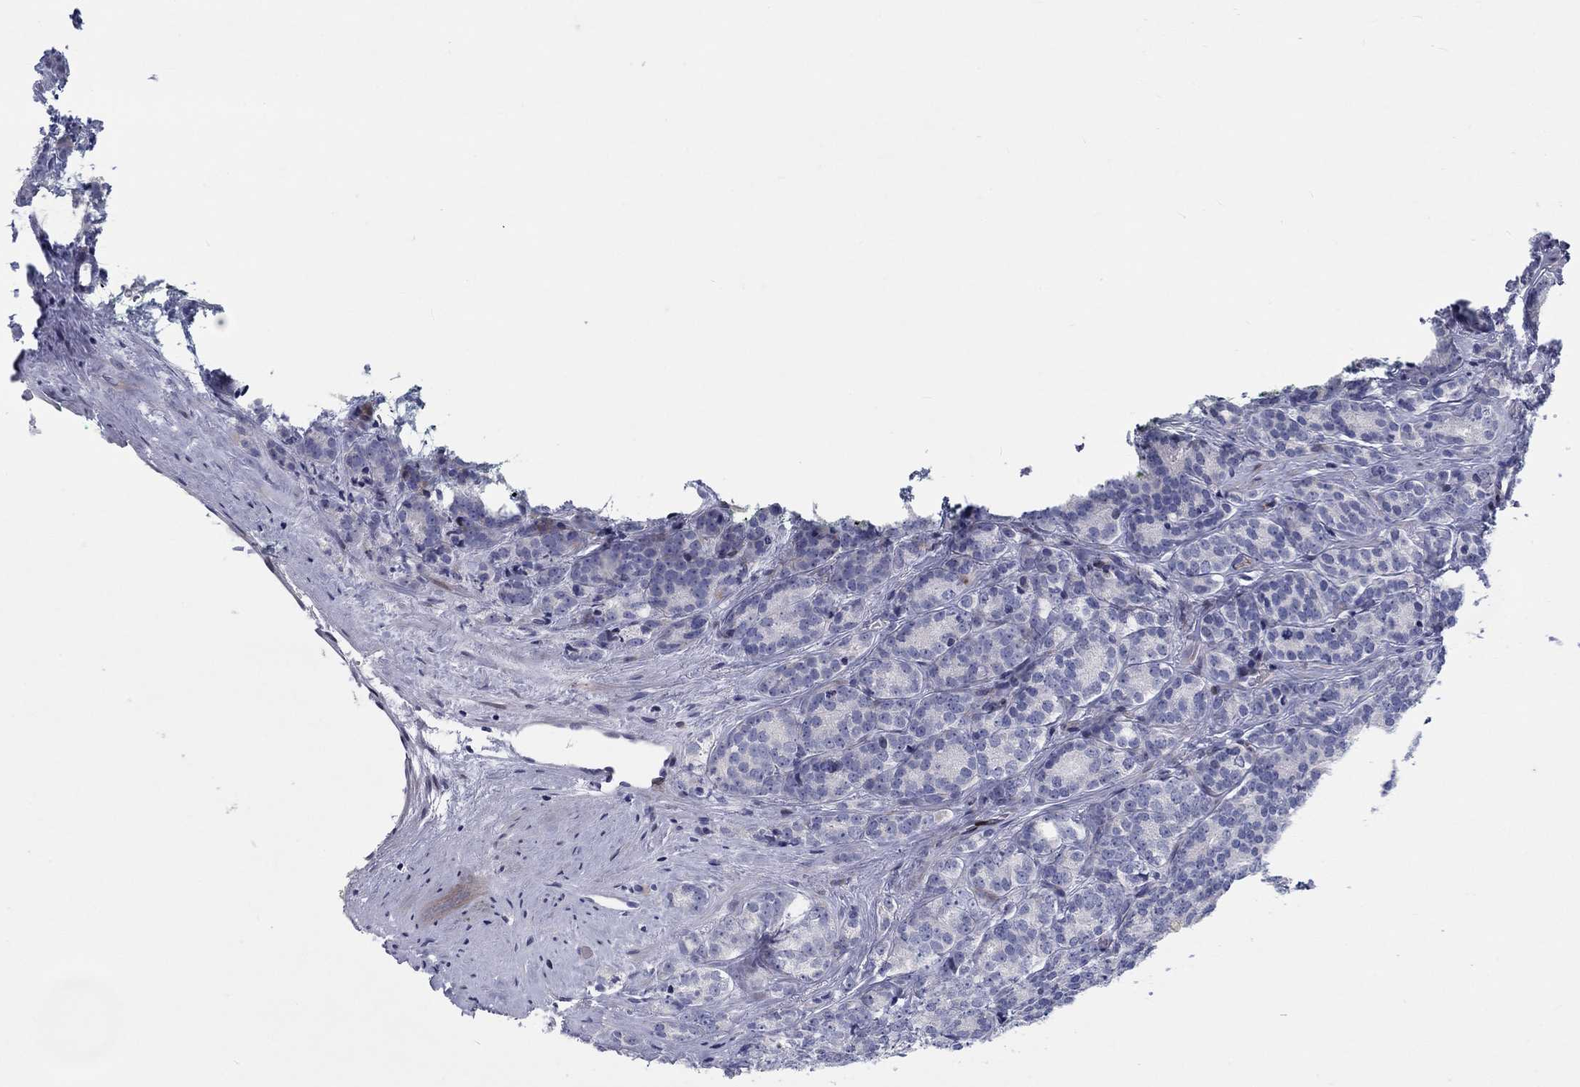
{"staining": {"intensity": "negative", "quantity": "none", "location": "none"}, "tissue": "prostate cancer", "cell_type": "Tumor cells", "image_type": "cancer", "snomed": [{"axis": "morphology", "description": "Adenocarcinoma, NOS"}, {"axis": "topography", "description": "Prostate"}], "caption": "Protein analysis of prostate adenocarcinoma reveals no significant expression in tumor cells.", "gene": "ARHGAP36", "patient": {"sex": "male", "age": 71}}